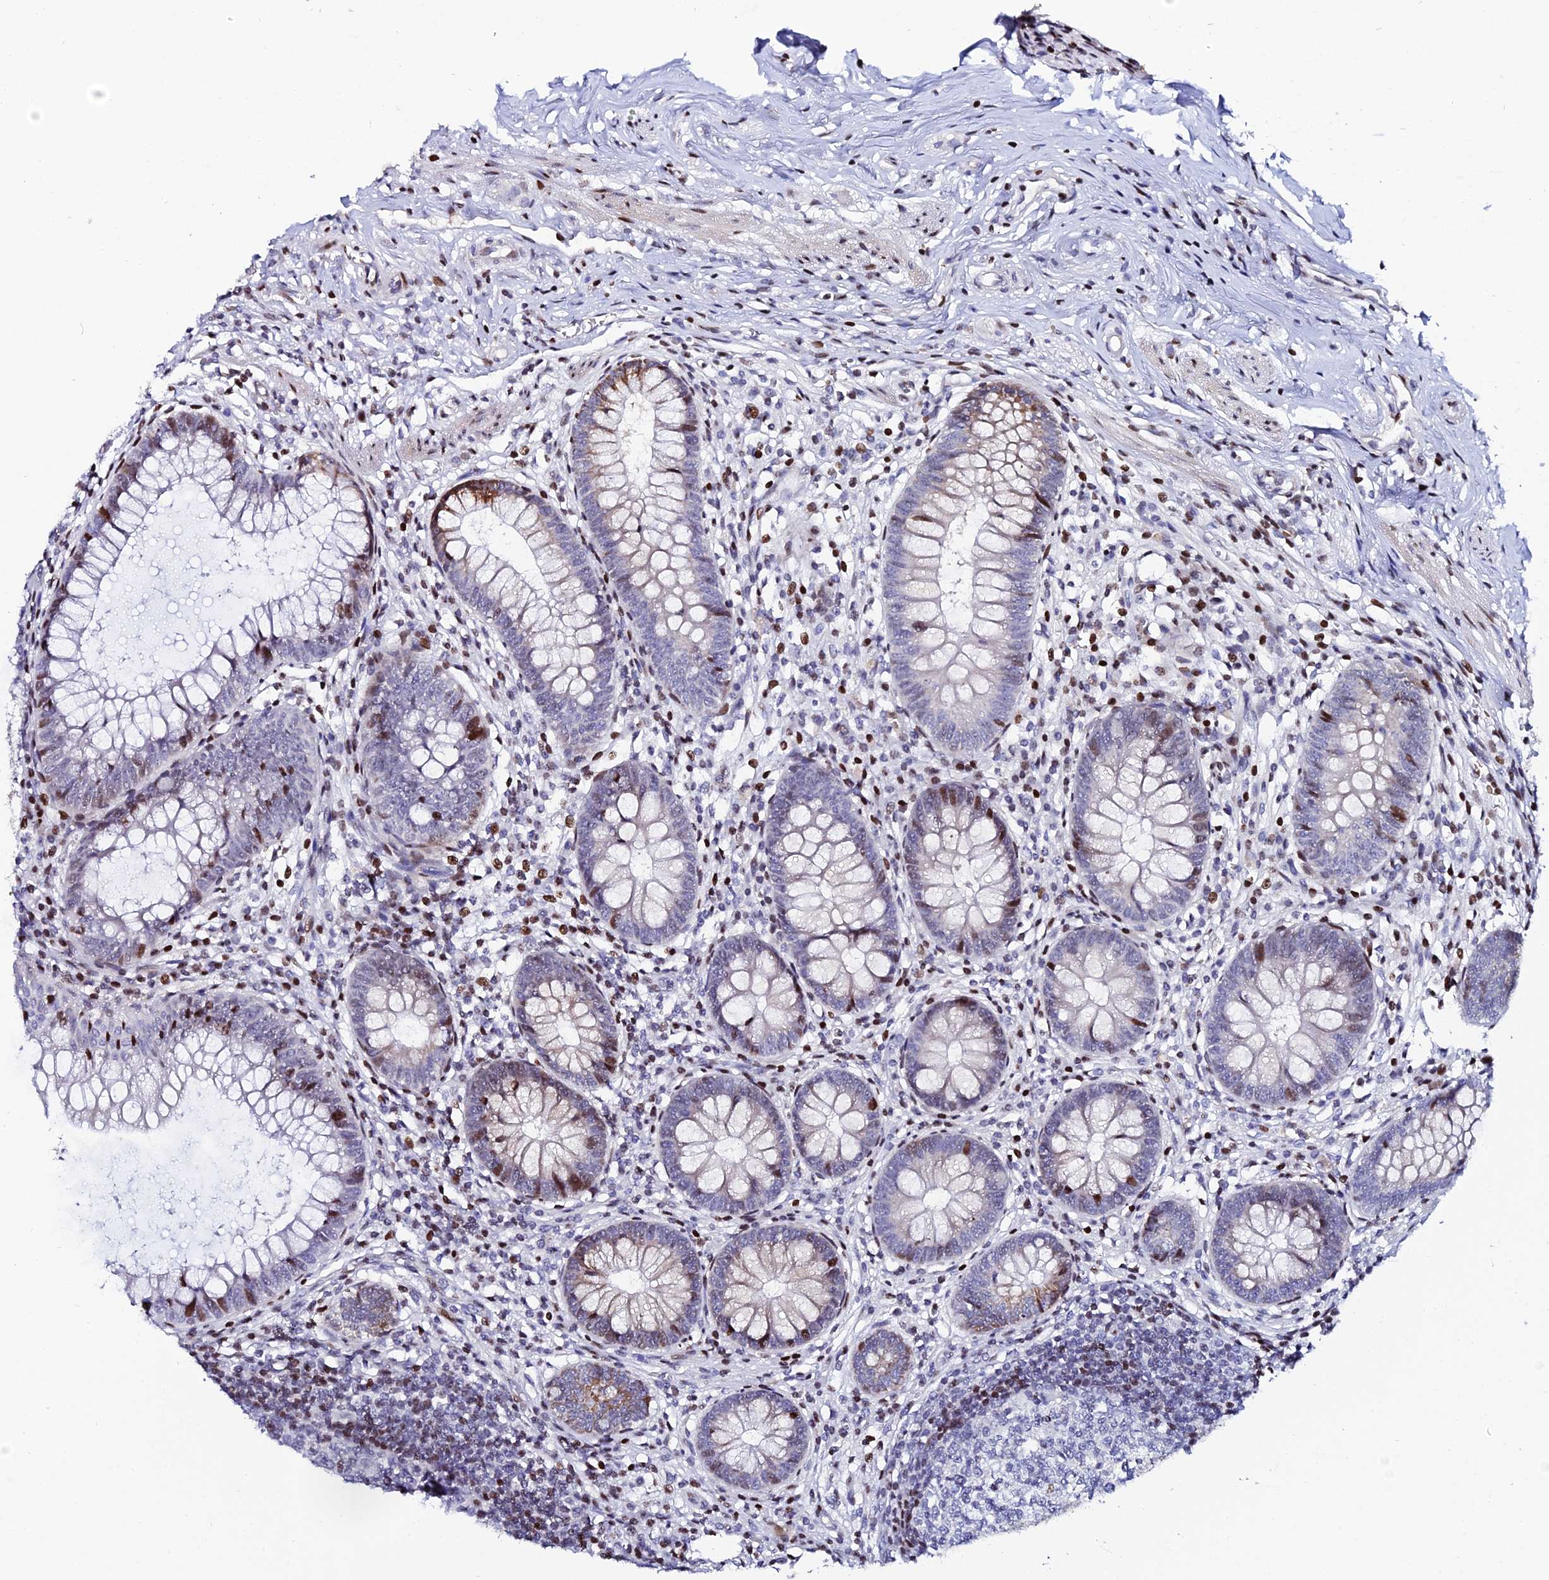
{"staining": {"intensity": "strong", "quantity": "<25%", "location": "nuclear"}, "tissue": "appendix", "cell_type": "Glandular cells", "image_type": "normal", "snomed": [{"axis": "morphology", "description": "Normal tissue, NOS"}, {"axis": "topography", "description": "Appendix"}], "caption": "Immunohistochemical staining of unremarkable human appendix demonstrates strong nuclear protein expression in about <25% of glandular cells.", "gene": "MYNN", "patient": {"sex": "male", "age": 56}}